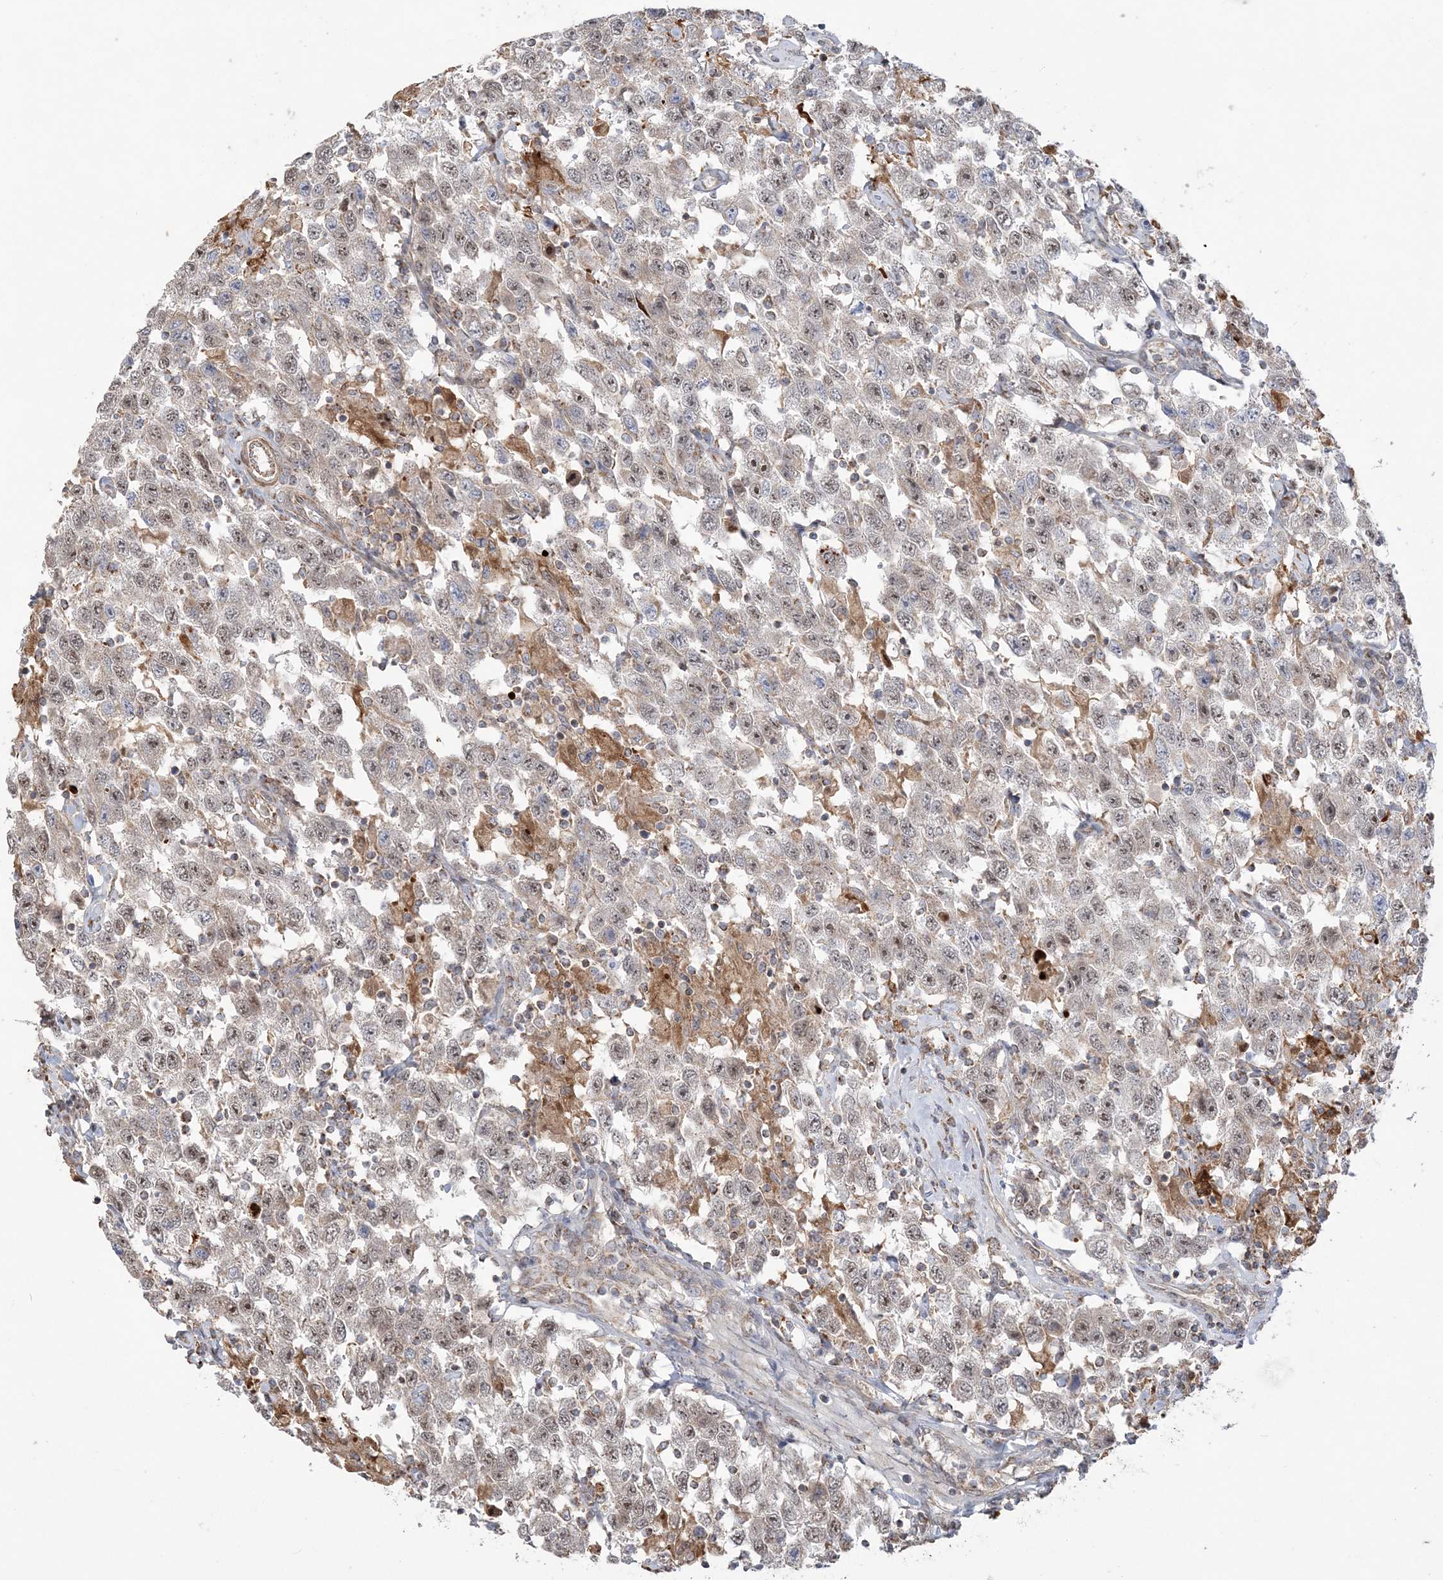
{"staining": {"intensity": "weak", "quantity": "<25%", "location": "nuclear"}, "tissue": "testis cancer", "cell_type": "Tumor cells", "image_type": "cancer", "snomed": [{"axis": "morphology", "description": "Seminoma, NOS"}, {"axis": "topography", "description": "Testis"}], "caption": "DAB (3,3'-diaminobenzidine) immunohistochemical staining of seminoma (testis) reveals no significant expression in tumor cells. Nuclei are stained in blue.", "gene": "SCLT1", "patient": {"sex": "male", "age": 41}}